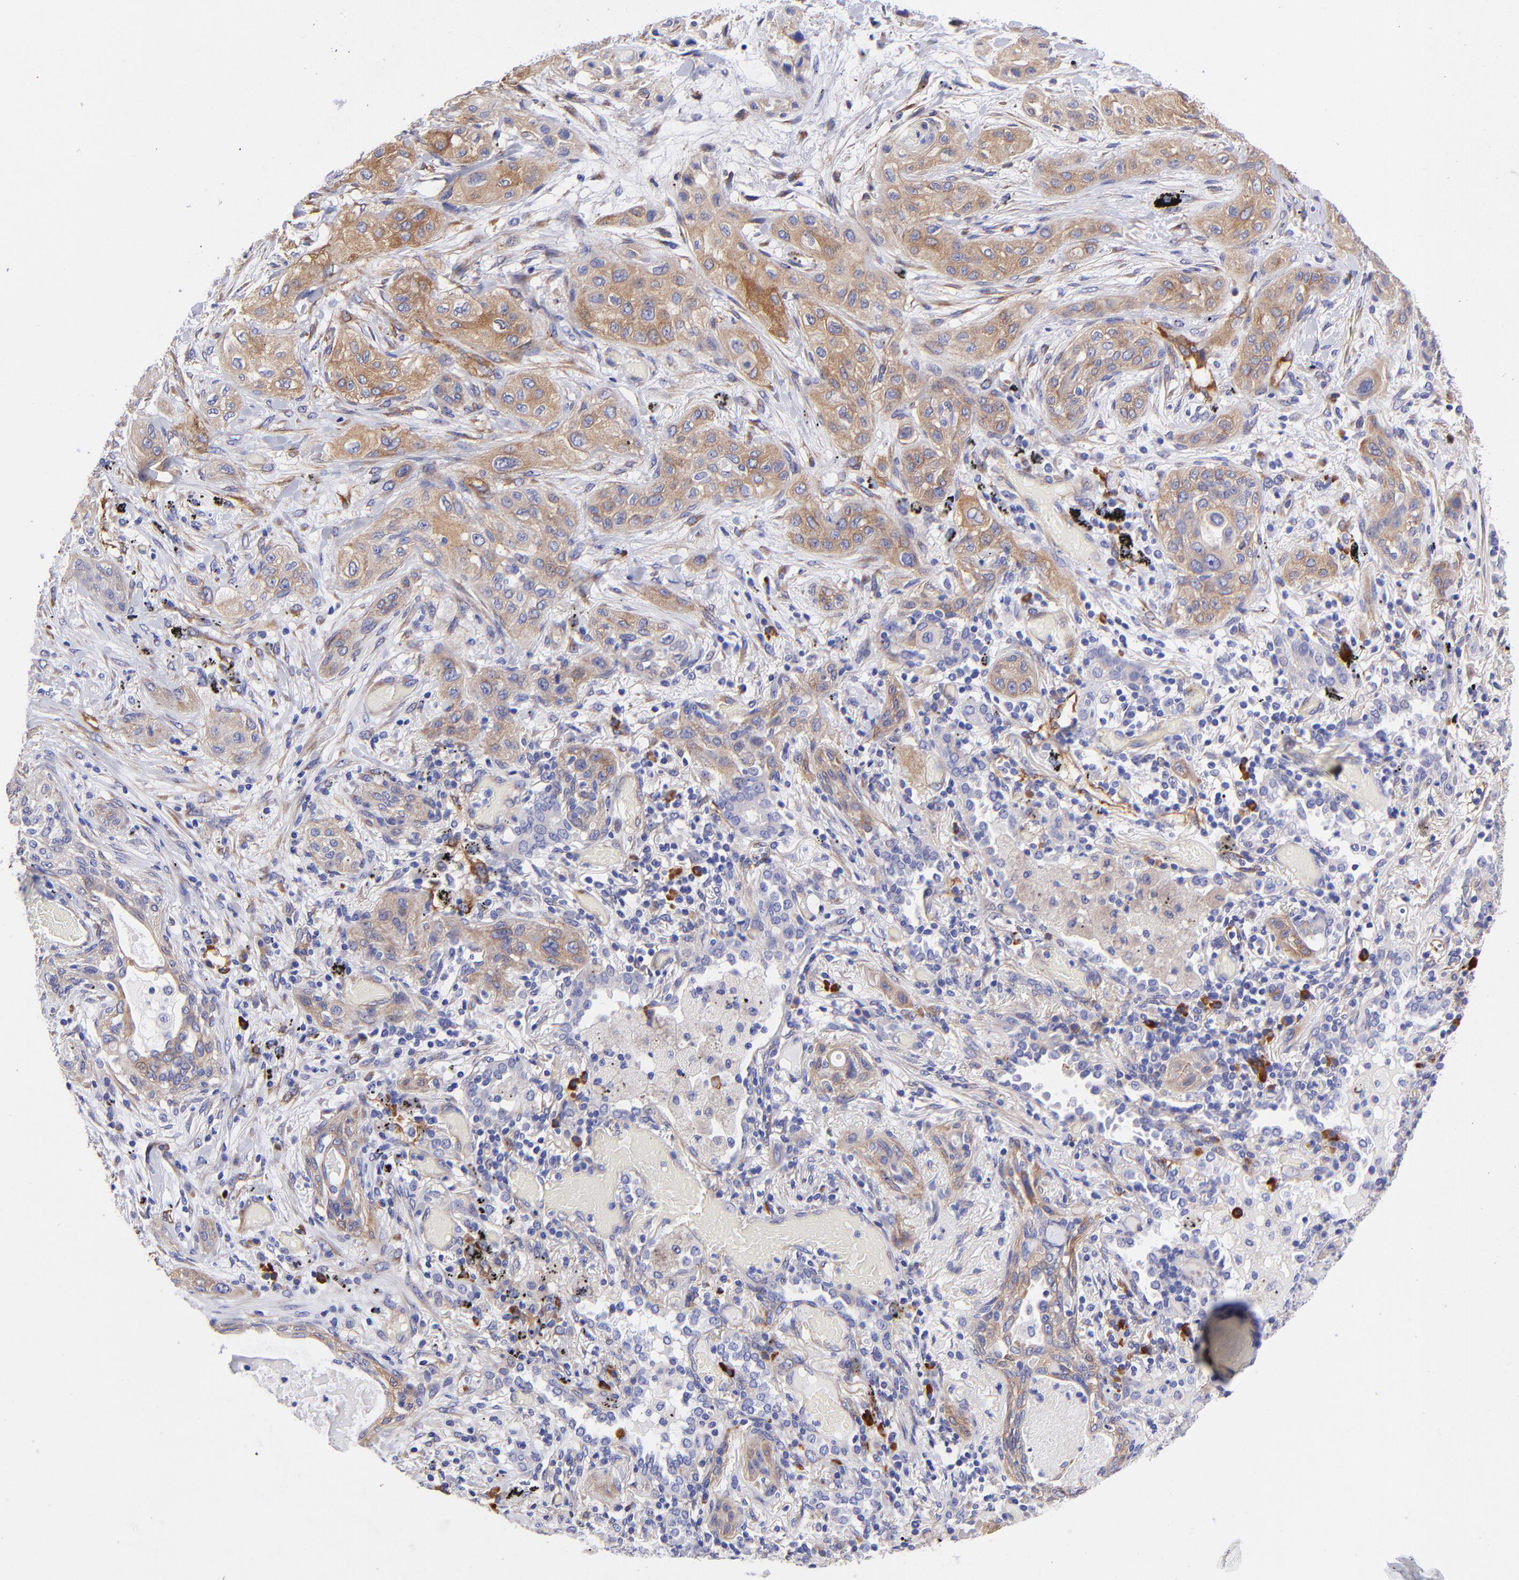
{"staining": {"intensity": "moderate", "quantity": "25%-75%", "location": "cytoplasmic/membranous"}, "tissue": "lung cancer", "cell_type": "Tumor cells", "image_type": "cancer", "snomed": [{"axis": "morphology", "description": "Squamous cell carcinoma, NOS"}, {"axis": "topography", "description": "Lung"}], "caption": "There is medium levels of moderate cytoplasmic/membranous staining in tumor cells of squamous cell carcinoma (lung), as demonstrated by immunohistochemical staining (brown color).", "gene": "PPFIBP1", "patient": {"sex": "female", "age": 47}}